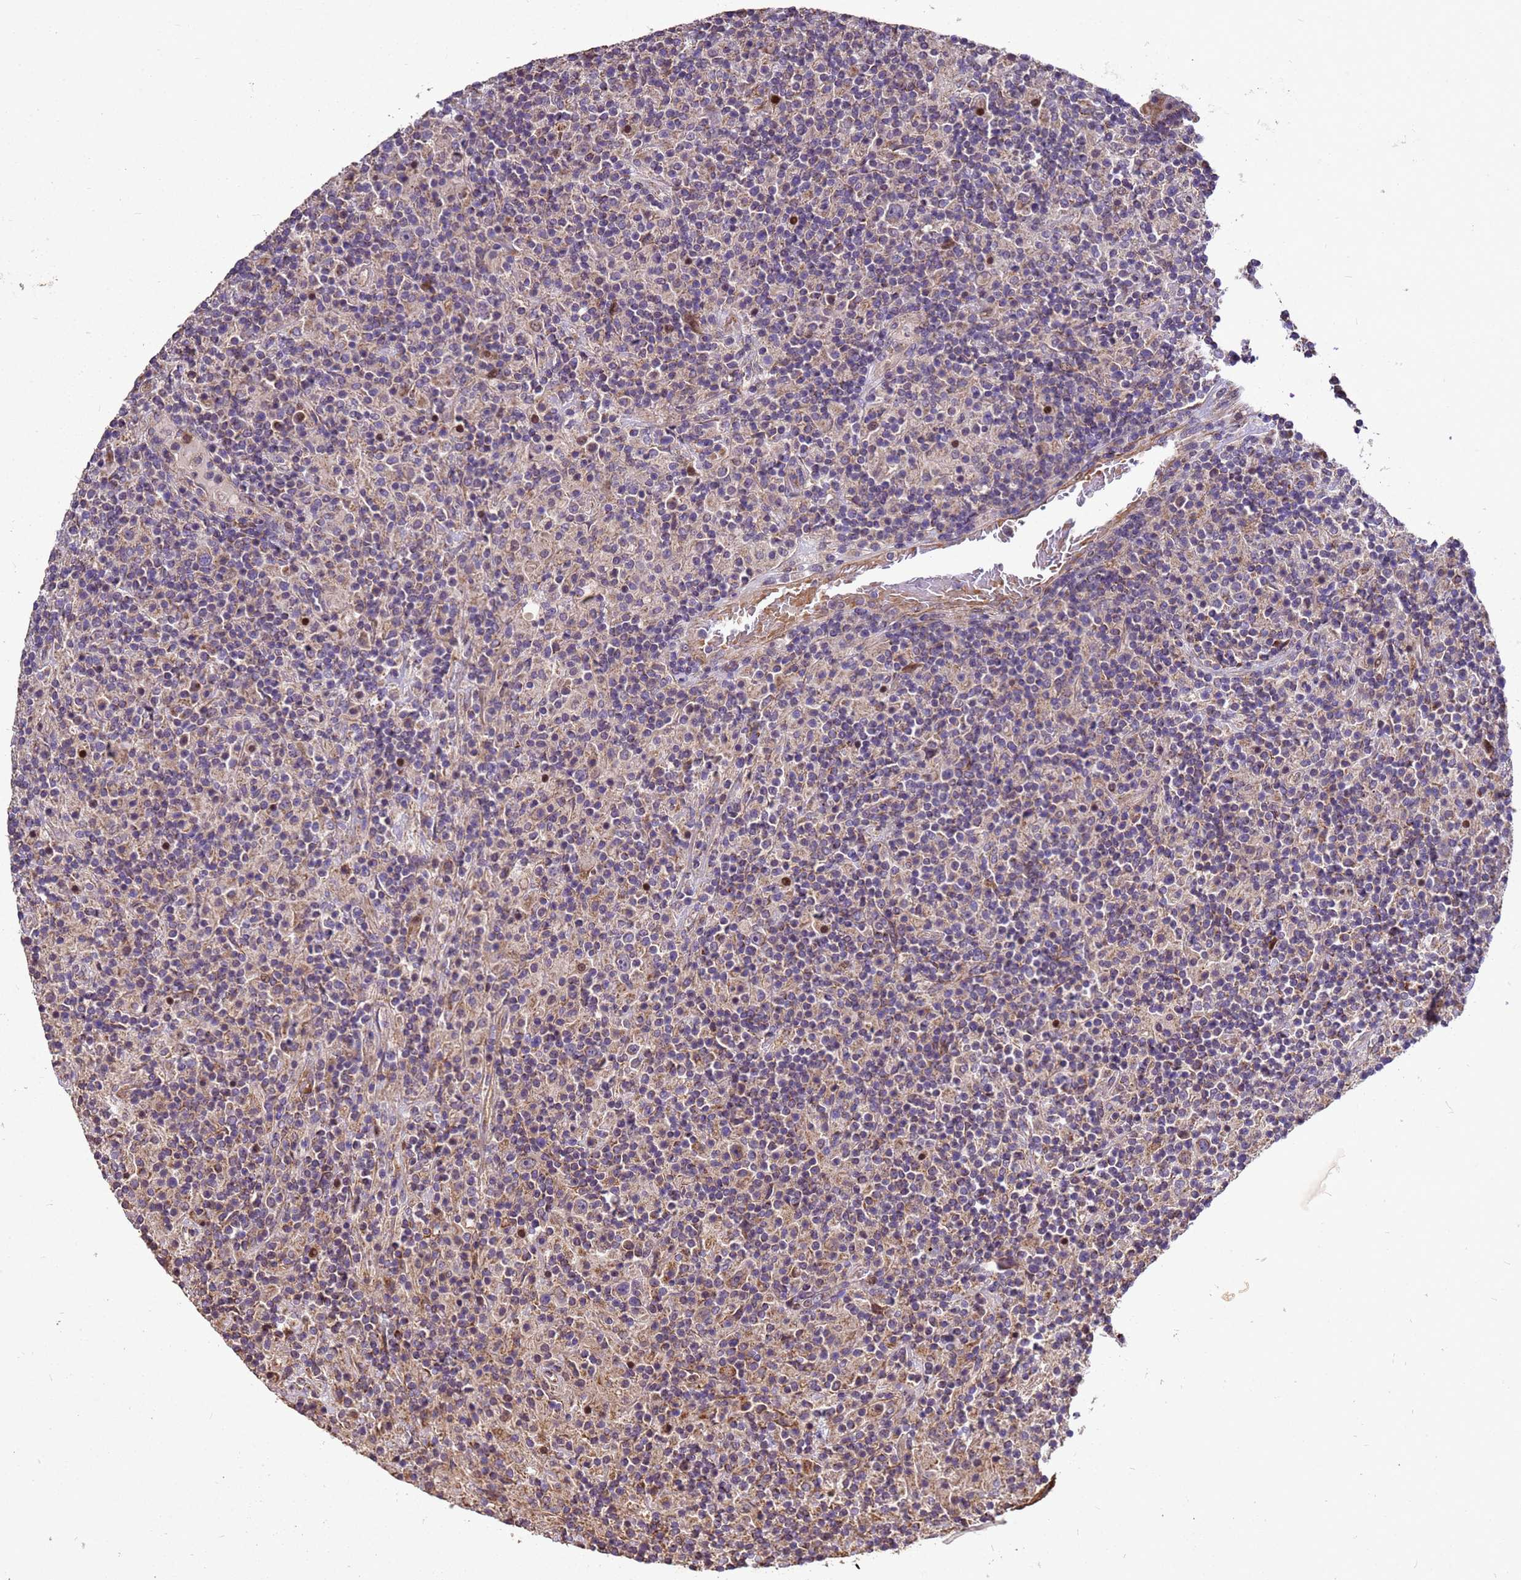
{"staining": {"intensity": "weak", "quantity": "<25%", "location": "cytoplasmic/membranous"}, "tissue": "lymphoma", "cell_type": "Tumor cells", "image_type": "cancer", "snomed": [{"axis": "morphology", "description": "Hodgkin's disease, NOS"}, {"axis": "topography", "description": "Lymph node"}], "caption": "DAB immunohistochemical staining of human Hodgkin's disease reveals no significant expression in tumor cells. (DAB immunohistochemistry (IHC) with hematoxylin counter stain).", "gene": "RSPRY1", "patient": {"sex": "male", "age": 70}}